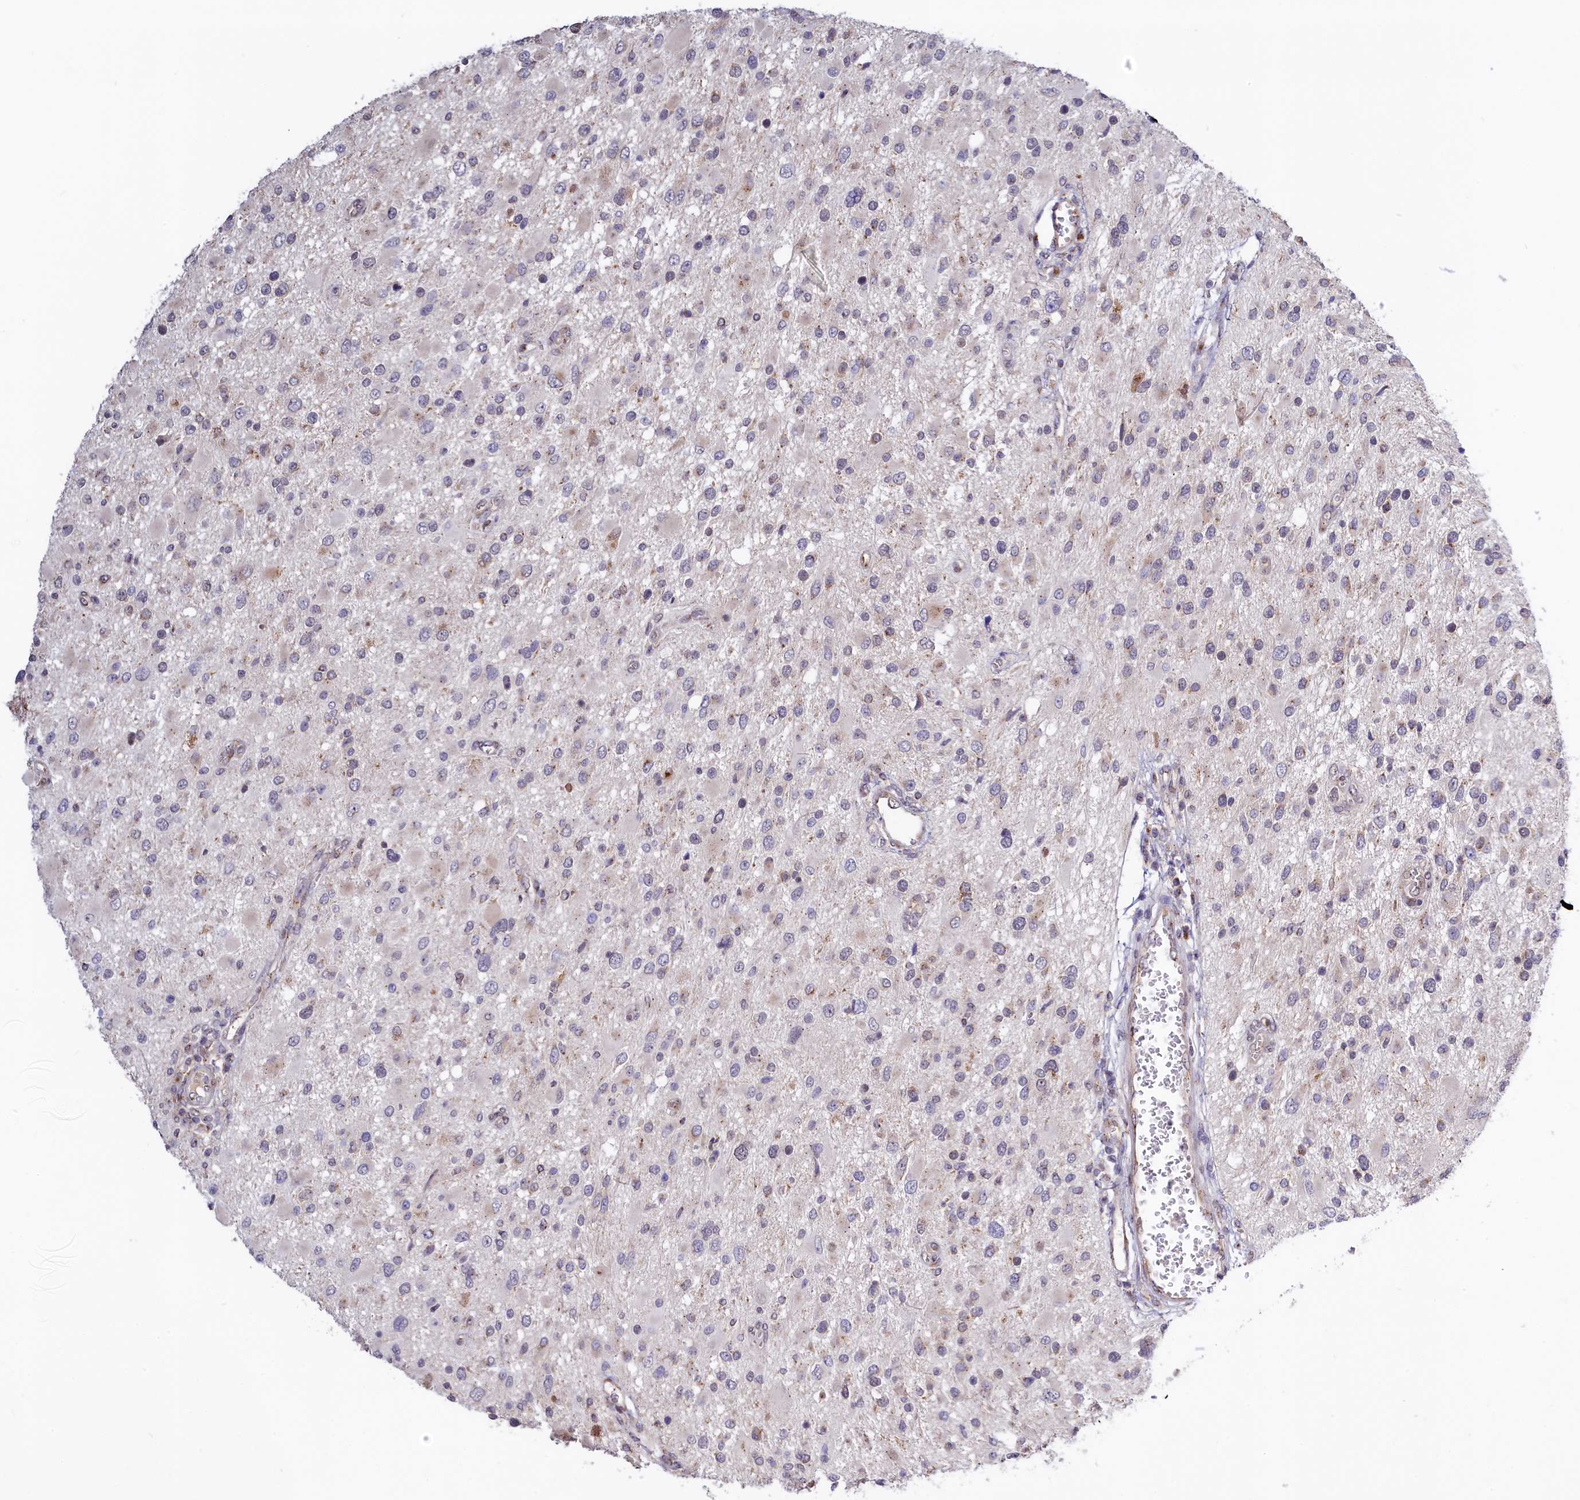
{"staining": {"intensity": "negative", "quantity": "none", "location": "none"}, "tissue": "glioma", "cell_type": "Tumor cells", "image_type": "cancer", "snomed": [{"axis": "morphology", "description": "Glioma, malignant, High grade"}, {"axis": "topography", "description": "Brain"}], "caption": "The photomicrograph displays no significant staining in tumor cells of glioma.", "gene": "SEC24C", "patient": {"sex": "male", "age": 53}}